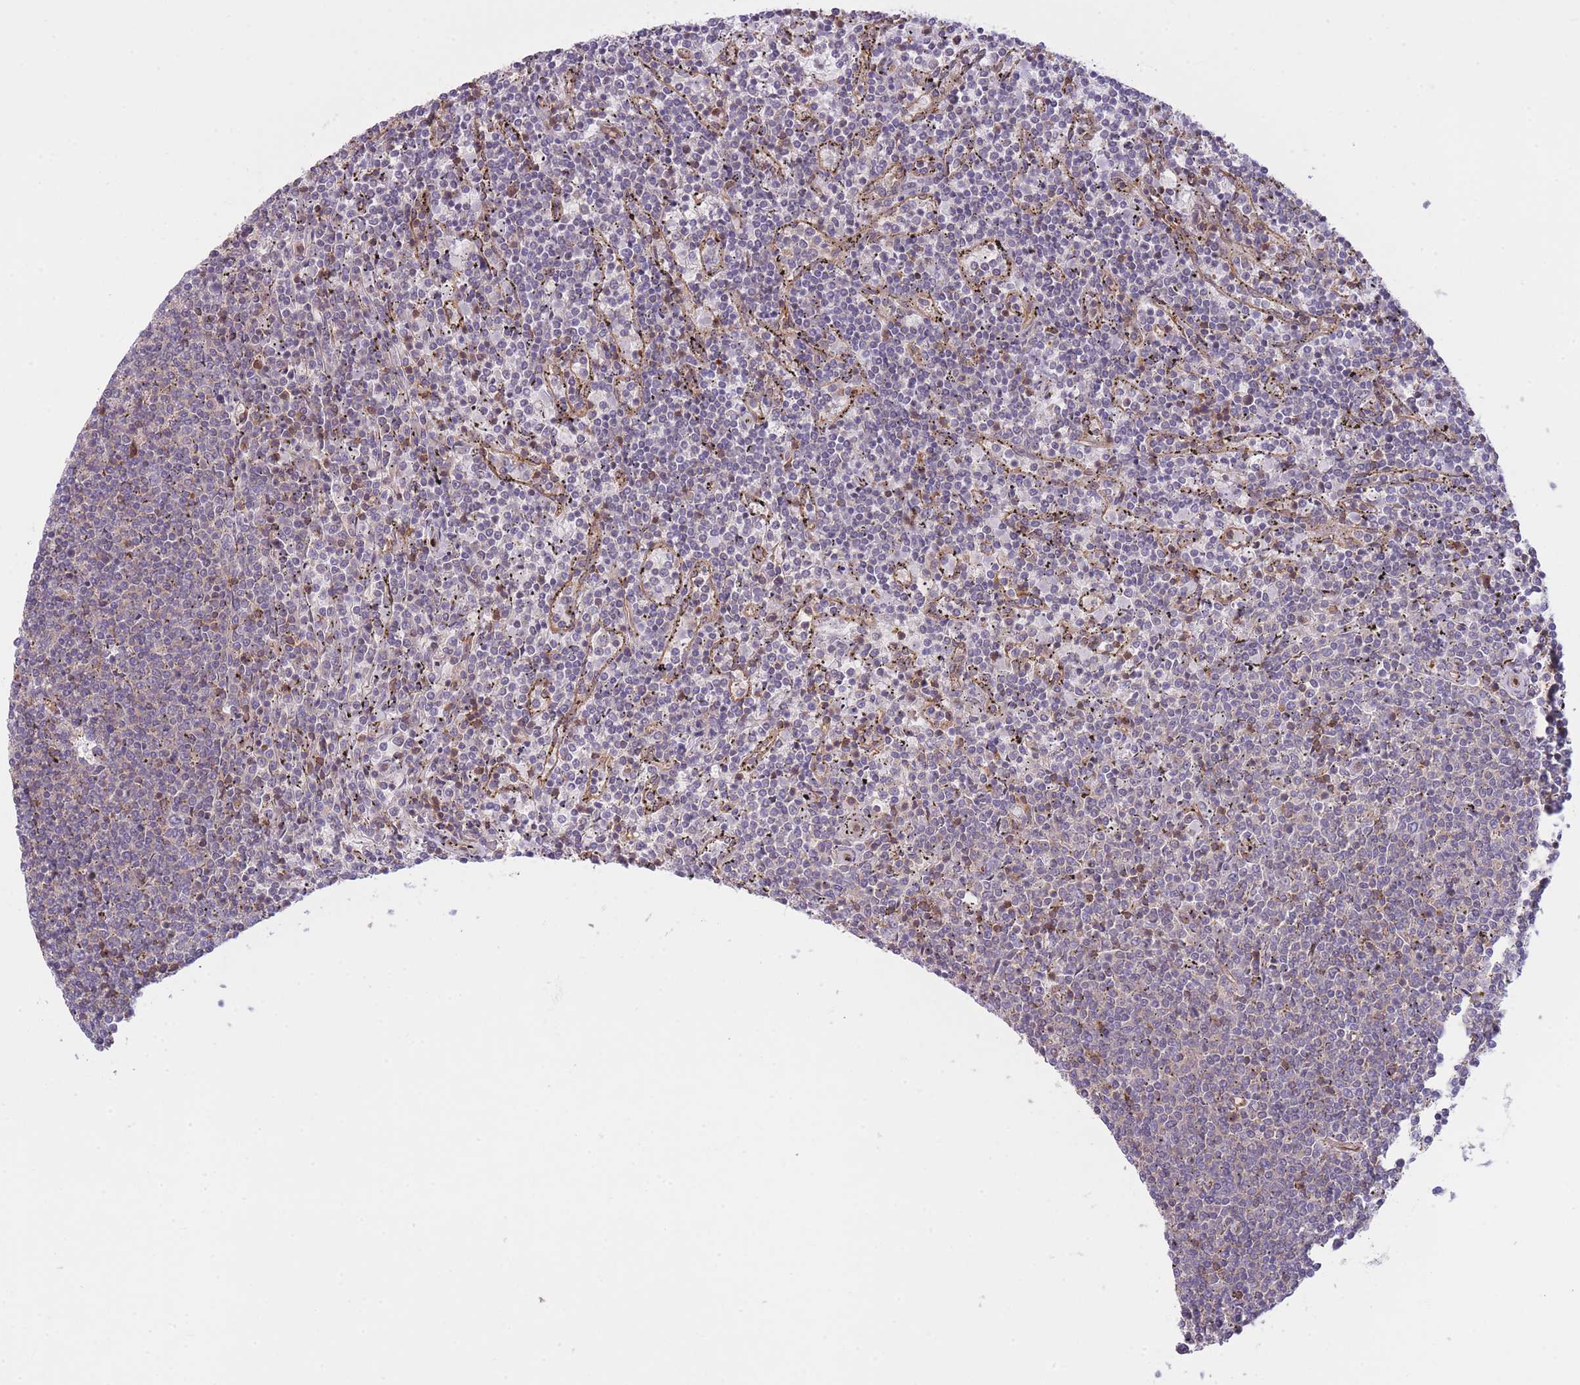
{"staining": {"intensity": "negative", "quantity": "none", "location": "none"}, "tissue": "lymphoma", "cell_type": "Tumor cells", "image_type": "cancer", "snomed": [{"axis": "morphology", "description": "Malignant lymphoma, non-Hodgkin's type, Low grade"}, {"axis": "topography", "description": "Spleen"}], "caption": "There is no significant staining in tumor cells of low-grade malignant lymphoma, non-Hodgkin's type.", "gene": "CDC25B", "patient": {"sex": "female", "age": 50}}